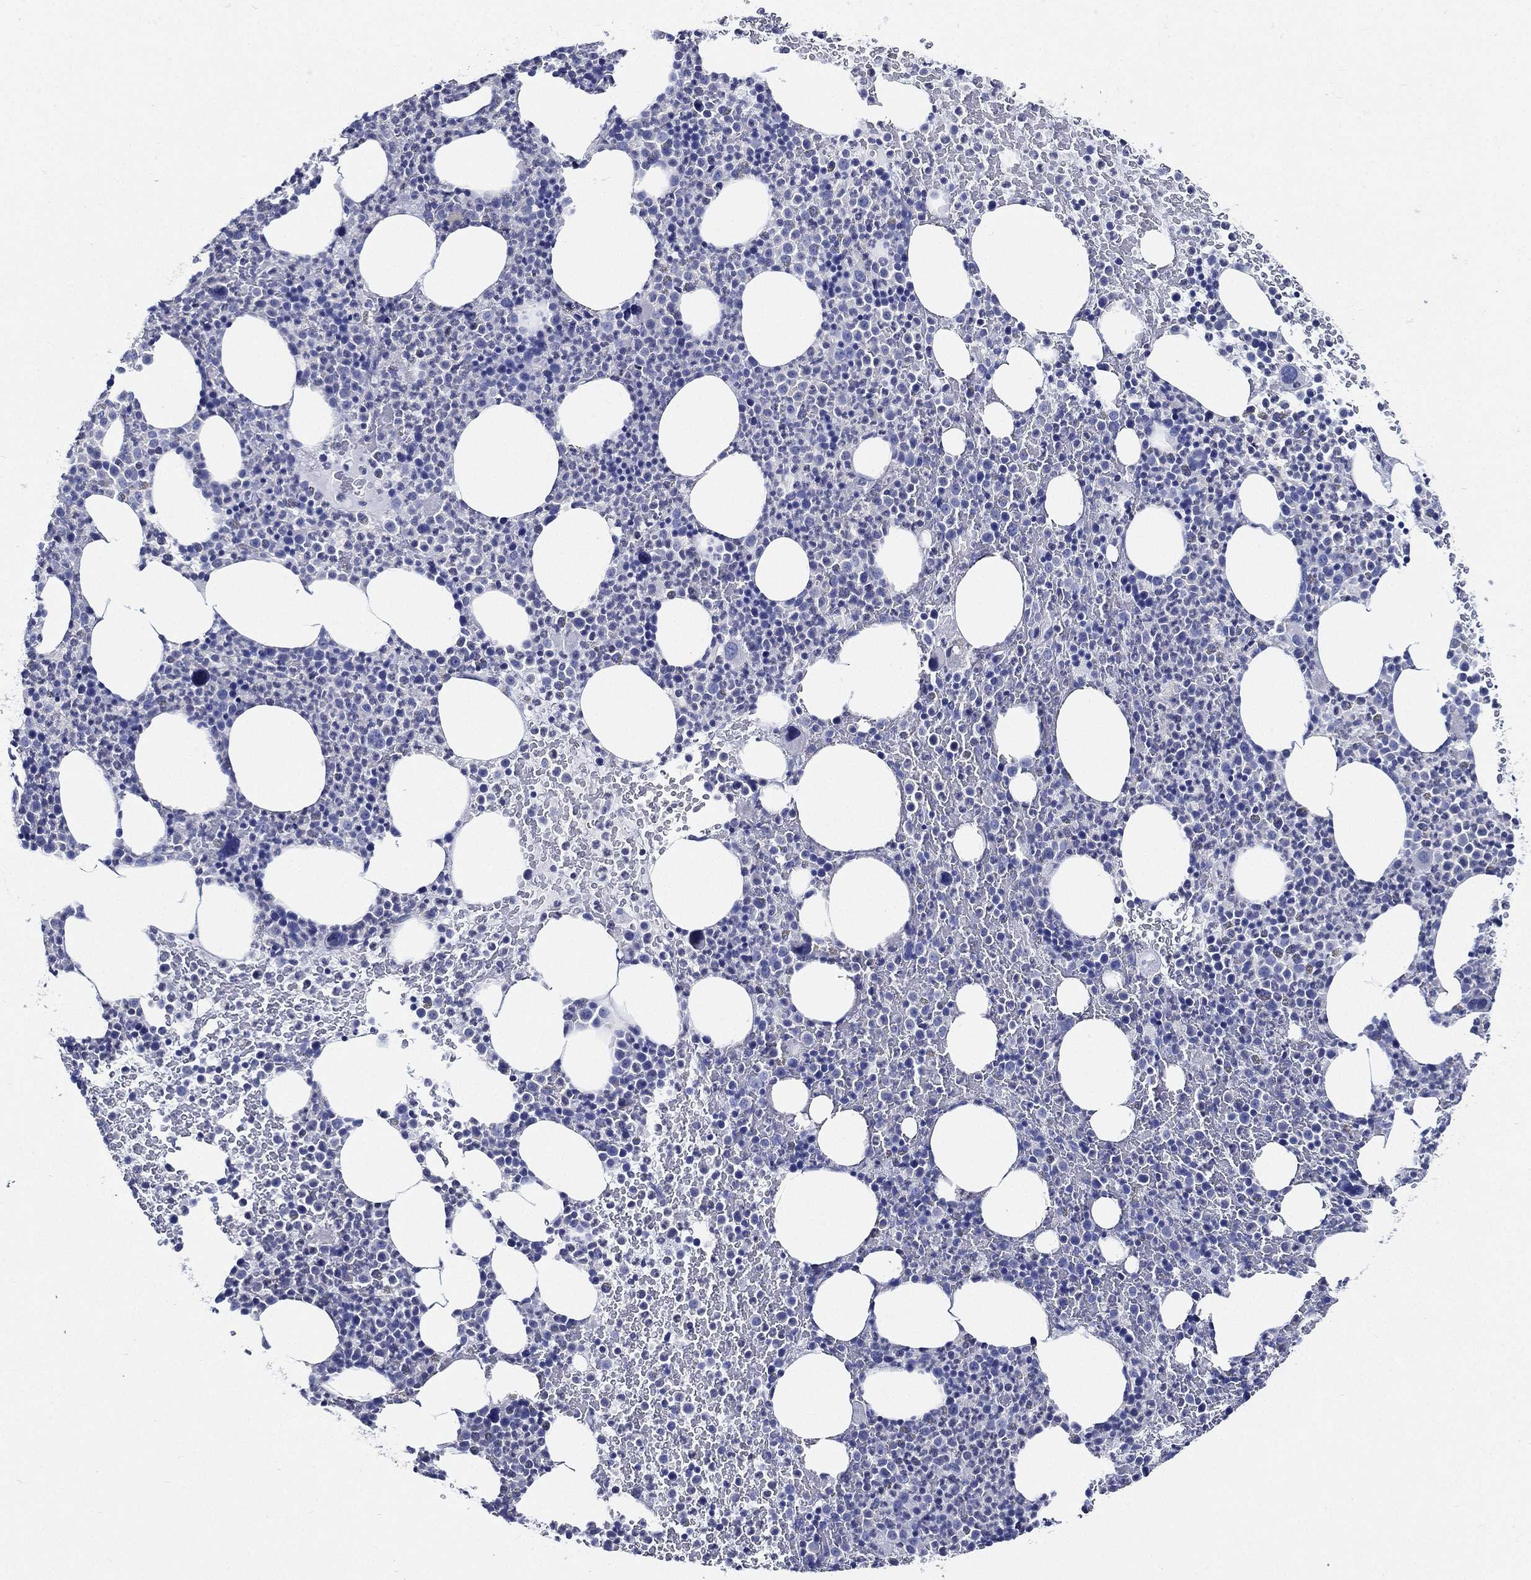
{"staining": {"intensity": "negative", "quantity": "none", "location": "none"}, "tissue": "bone marrow", "cell_type": "Hematopoietic cells", "image_type": "normal", "snomed": [{"axis": "morphology", "description": "Normal tissue, NOS"}, {"axis": "topography", "description": "Bone marrow"}], "caption": "An immunohistochemistry photomicrograph of benign bone marrow is shown. There is no staining in hematopoietic cells of bone marrow.", "gene": "NEDD9", "patient": {"sex": "male", "age": 83}}